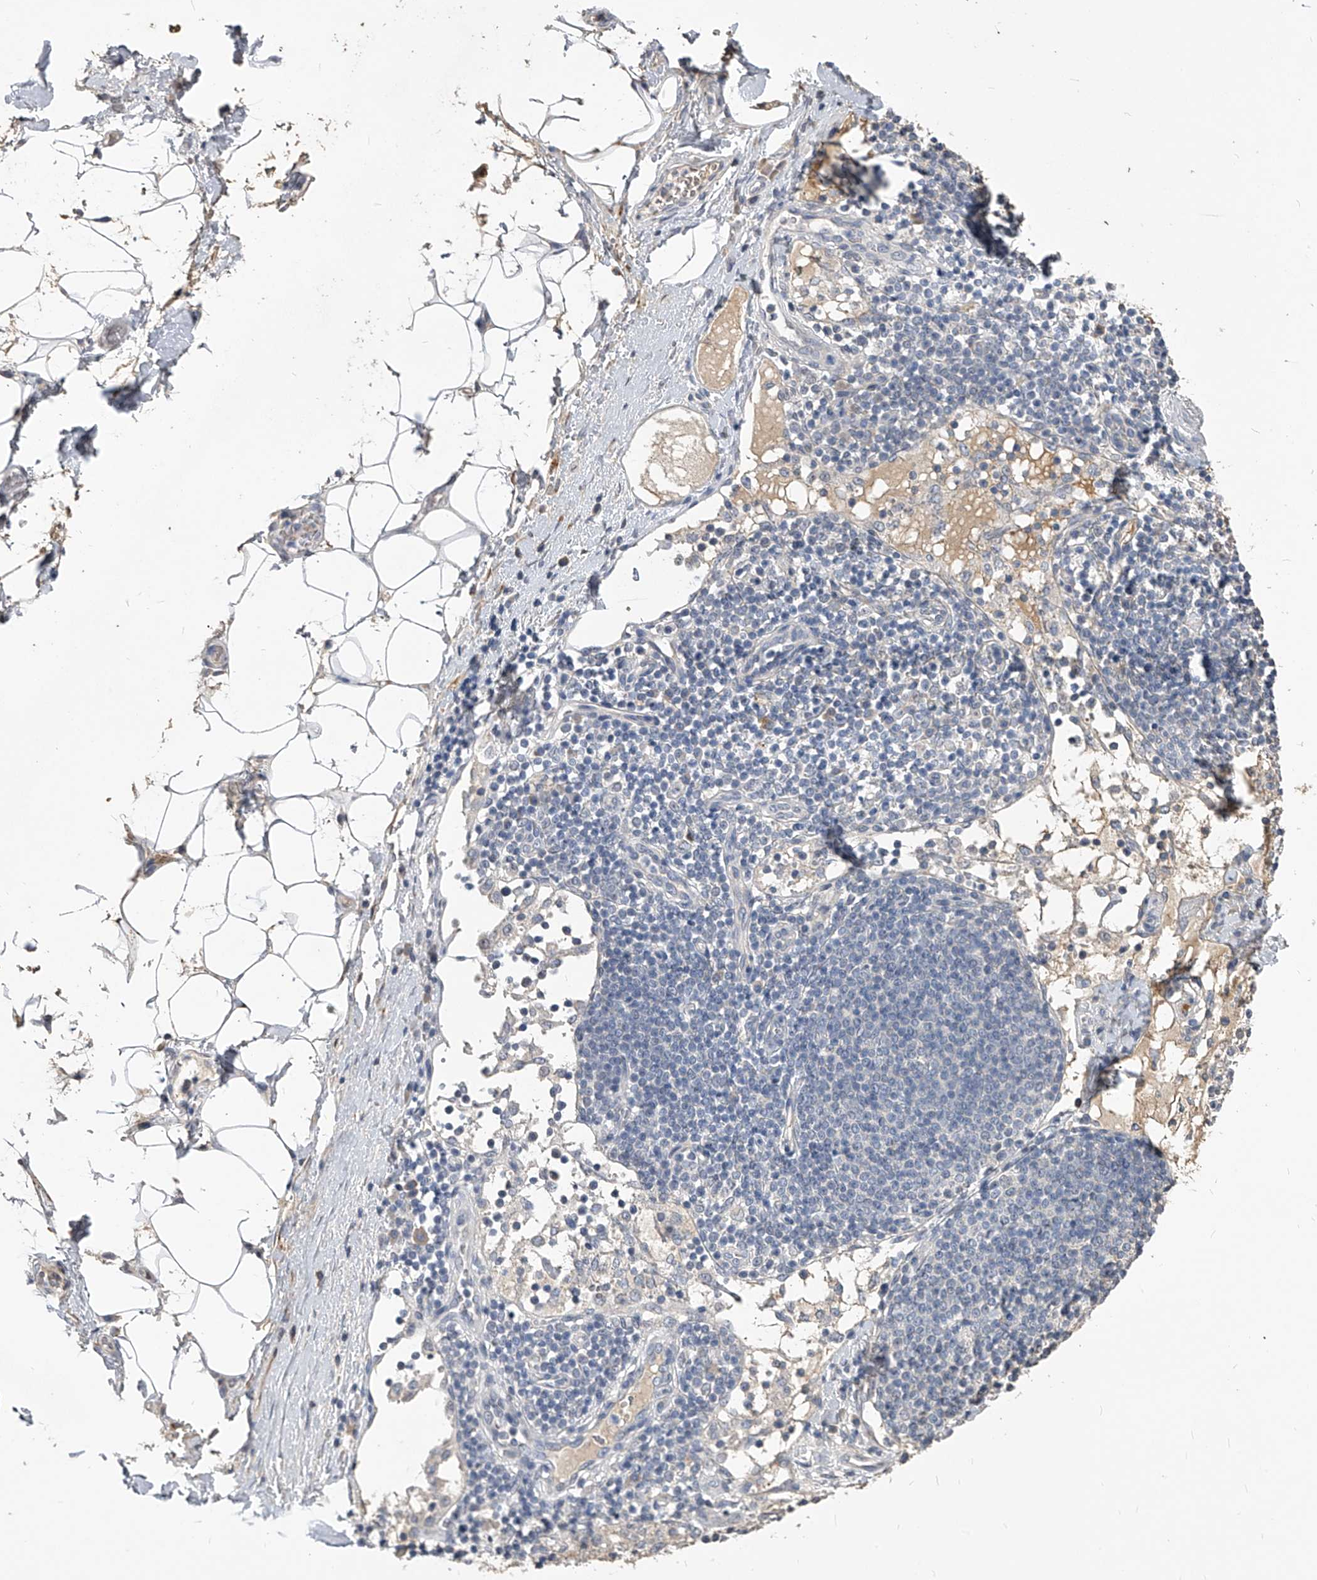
{"staining": {"intensity": "negative", "quantity": "none", "location": "none"}, "tissue": "adipose tissue", "cell_type": "Adipocytes", "image_type": "normal", "snomed": [{"axis": "morphology", "description": "Normal tissue, NOS"}, {"axis": "morphology", "description": "Adenocarcinoma, NOS"}, {"axis": "topography", "description": "Pancreas"}, {"axis": "topography", "description": "Peripheral nerve tissue"}], "caption": "IHC histopathology image of benign adipose tissue: adipose tissue stained with DAB reveals no significant protein positivity in adipocytes.", "gene": "MDN1", "patient": {"sex": "male", "age": 59}}